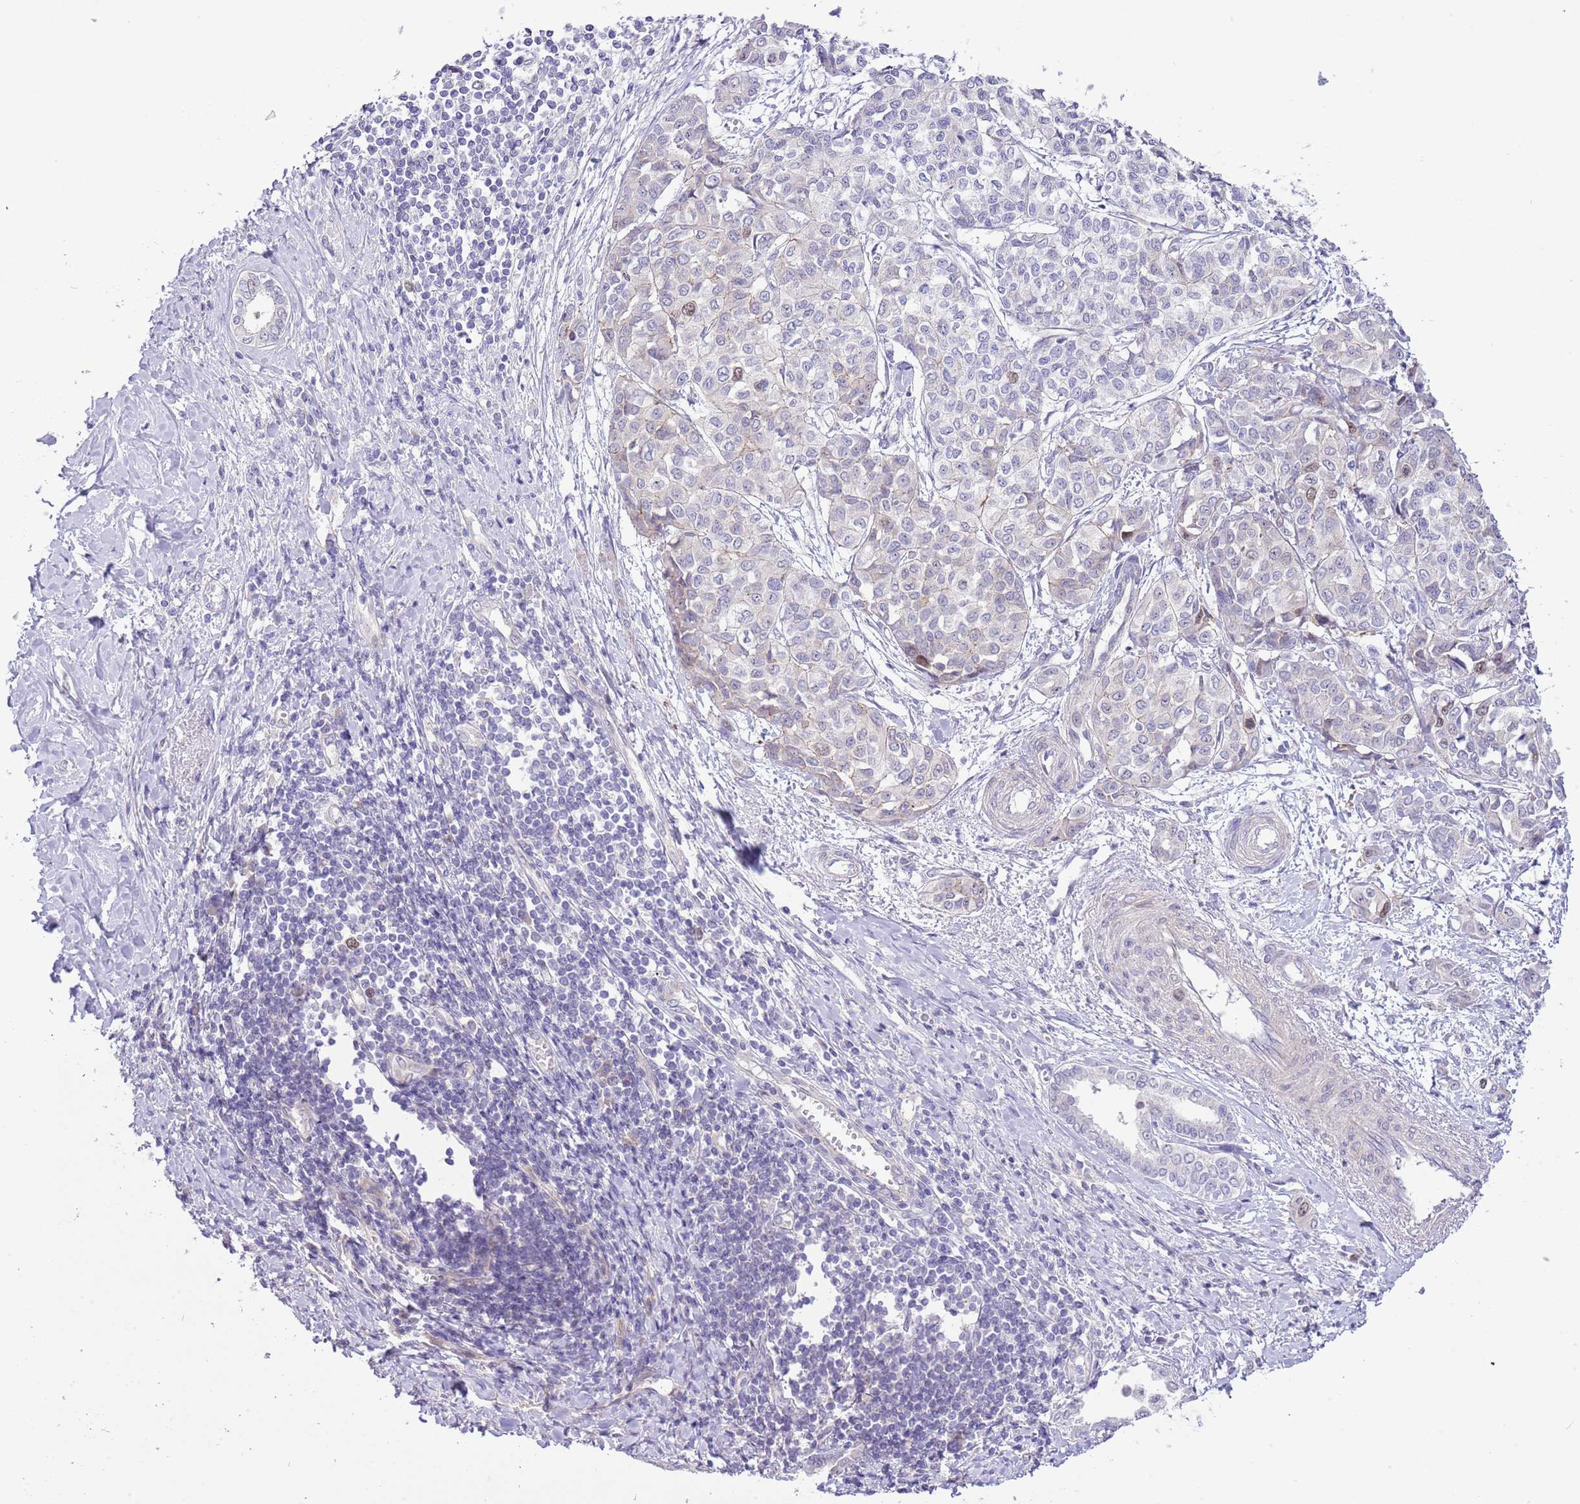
{"staining": {"intensity": "negative", "quantity": "none", "location": "none"}, "tissue": "liver cancer", "cell_type": "Tumor cells", "image_type": "cancer", "snomed": [{"axis": "morphology", "description": "Cholangiocarcinoma"}, {"axis": "topography", "description": "Liver"}], "caption": "A micrograph of human liver cancer is negative for staining in tumor cells.", "gene": "FBRSL1", "patient": {"sex": "female", "age": 77}}